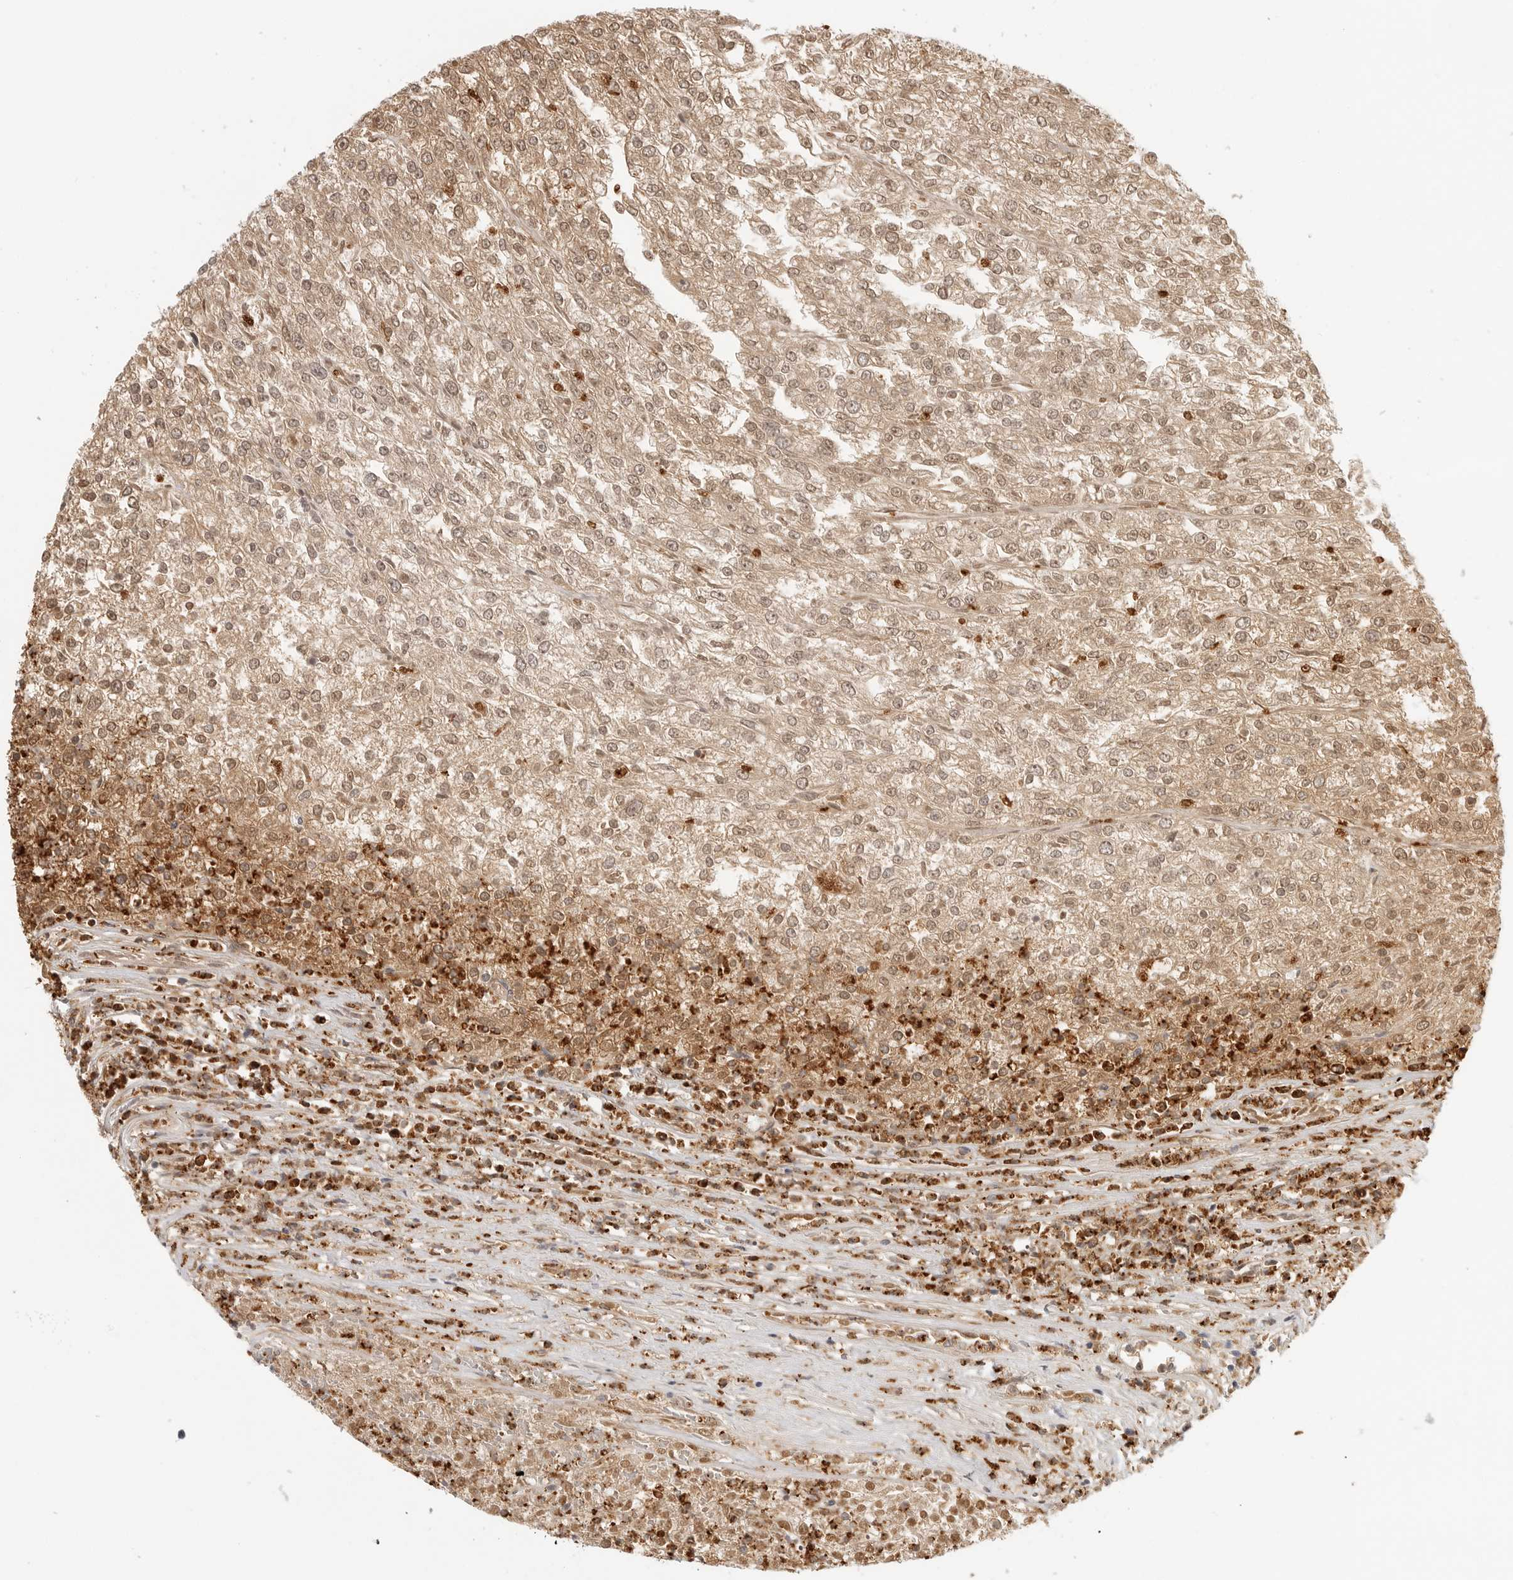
{"staining": {"intensity": "weak", "quantity": ">75%", "location": "cytoplasmic/membranous,nuclear"}, "tissue": "renal cancer", "cell_type": "Tumor cells", "image_type": "cancer", "snomed": [{"axis": "morphology", "description": "Adenocarcinoma, NOS"}, {"axis": "topography", "description": "Kidney"}], "caption": "Weak cytoplasmic/membranous and nuclear staining for a protein is present in about >75% of tumor cells of renal cancer using immunohistochemistry.", "gene": "DSCC1", "patient": {"sex": "female", "age": 54}}